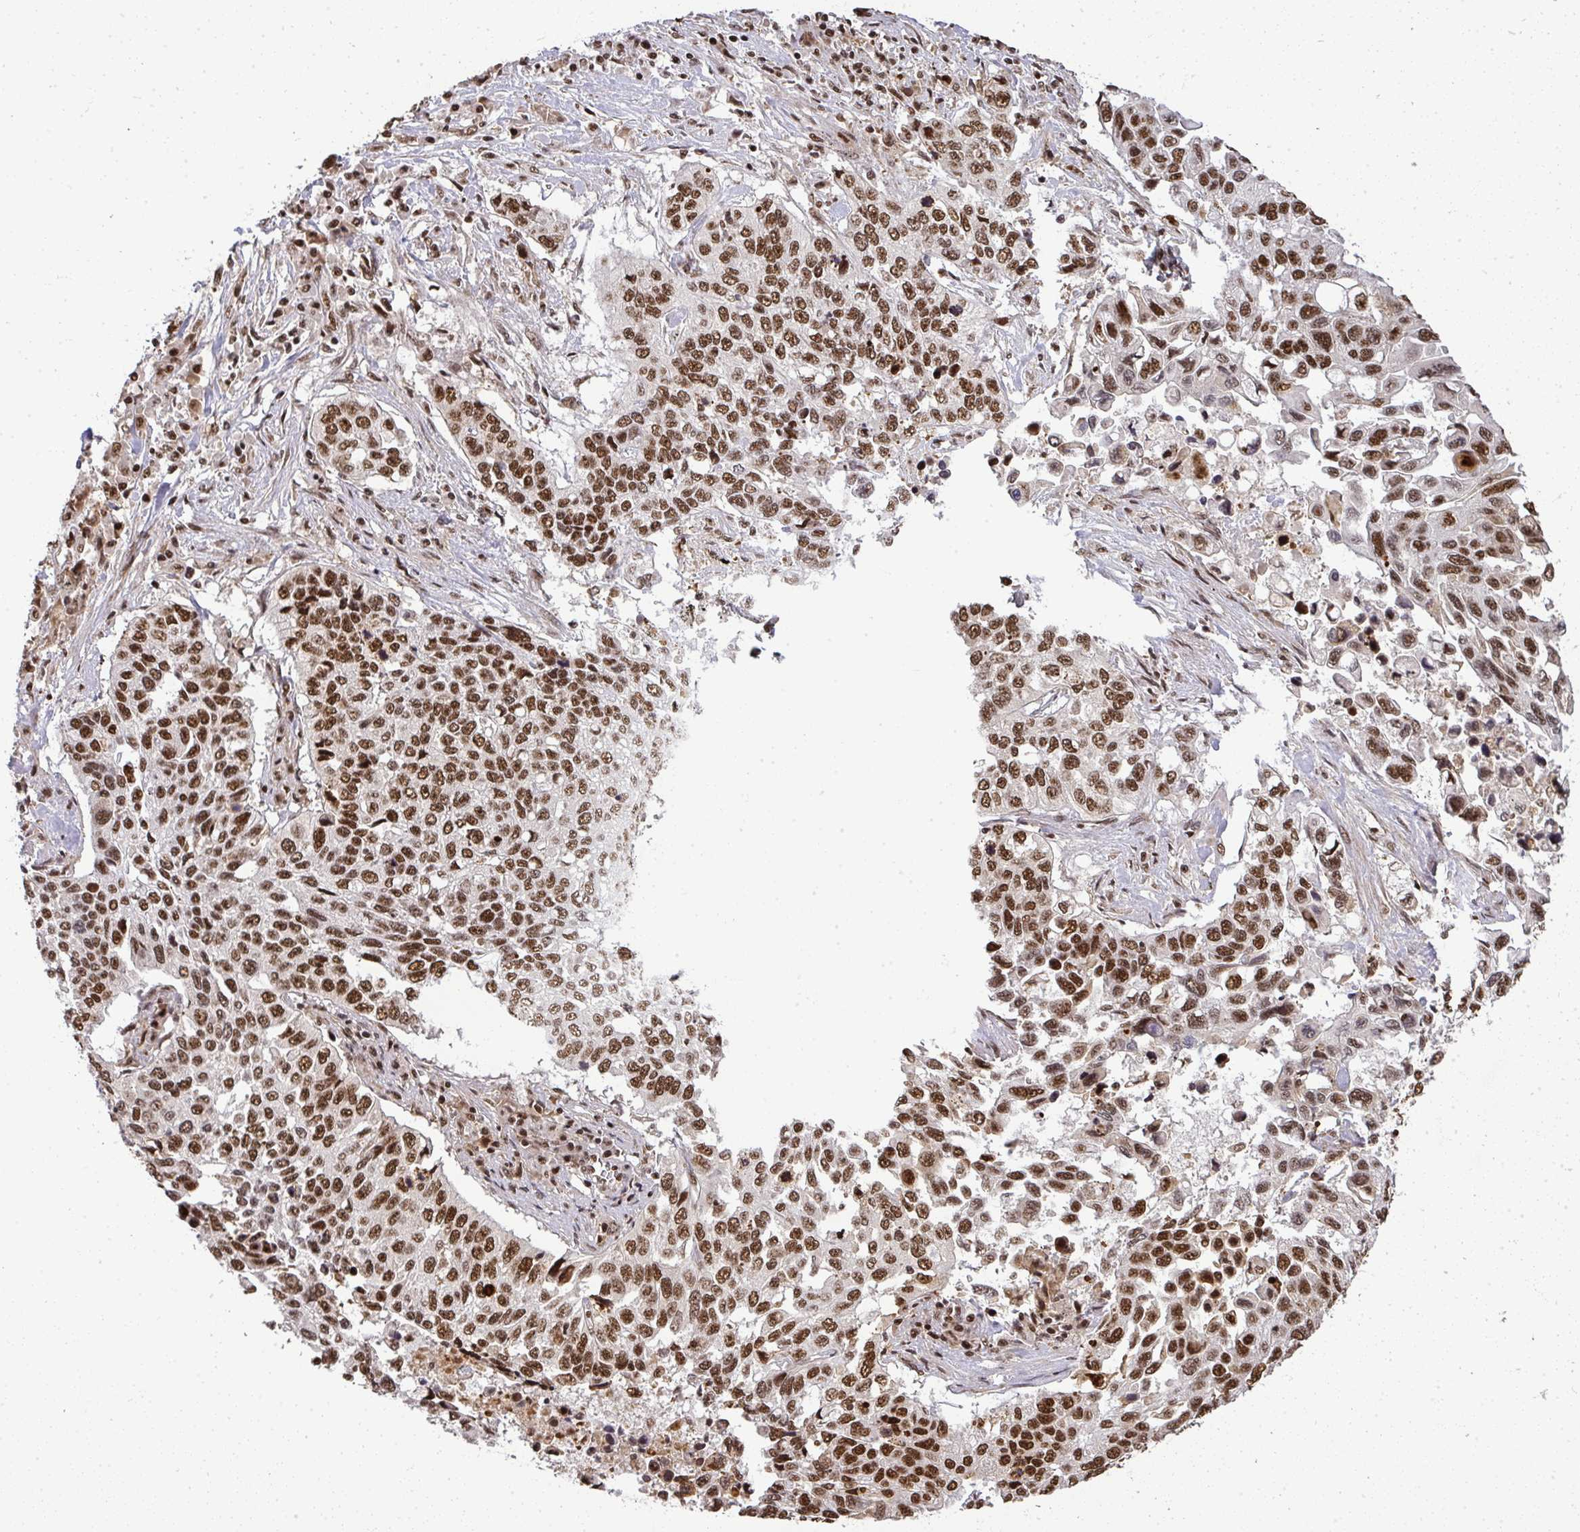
{"staining": {"intensity": "moderate", "quantity": ">75%", "location": "nuclear"}, "tissue": "lung cancer", "cell_type": "Tumor cells", "image_type": "cancer", "snomed": [{"axis": "morphology", "description": "Squamous cell carcinoma, NOS"}, {"axis": "topography", "description": "Lung"}], "caption": "Immunohistochemical staining of lung cancer displays medium levels of moderate nuclear staining in approximately >75% of tumor cells.", "gene": "U2AF1", "patient": {"sex": "male", "age": 62}}